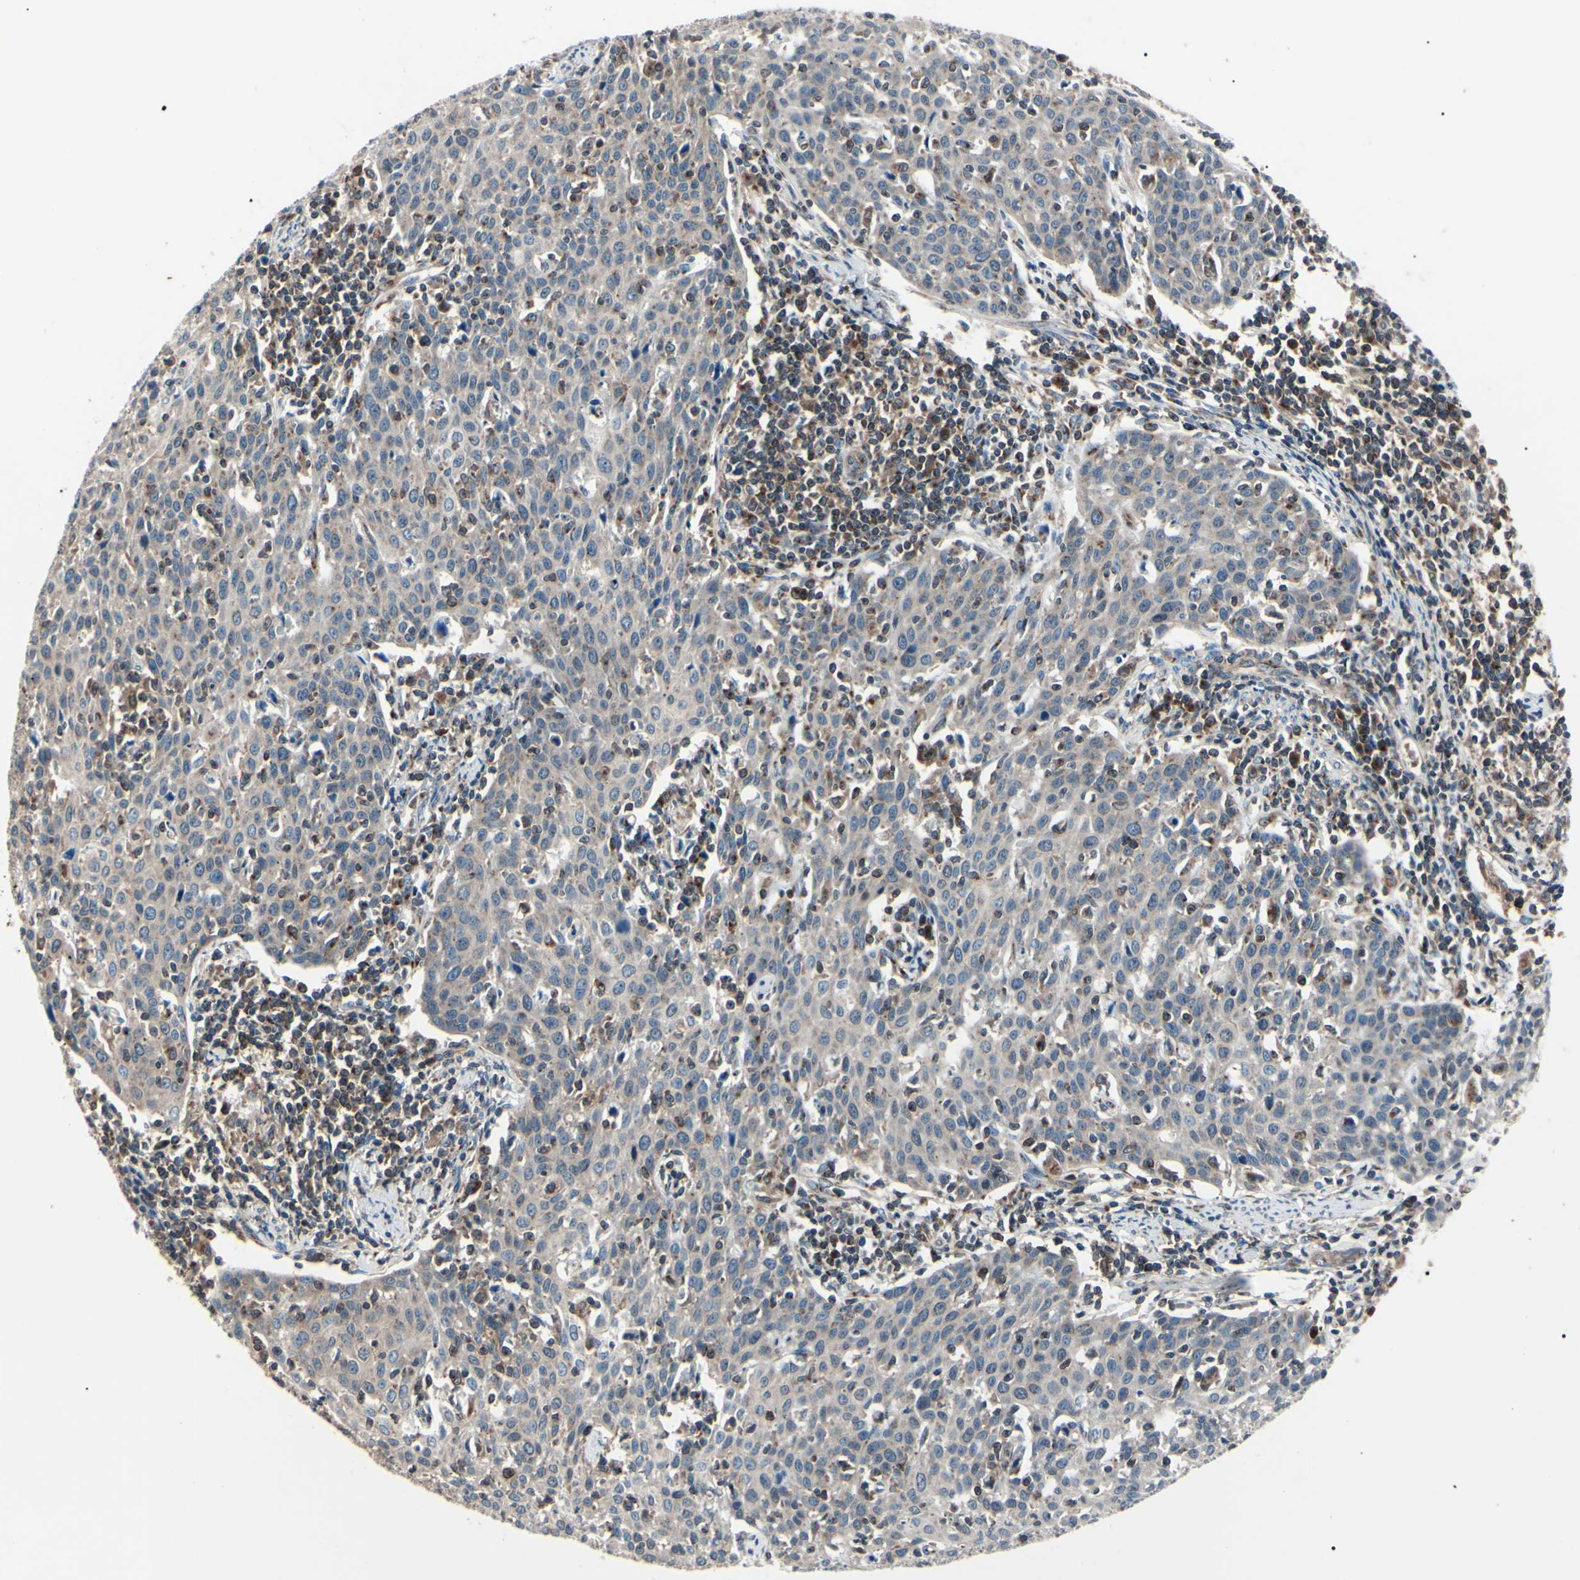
{"staining": {"intensity": "weak", "quantity": "25%-75%", "location": "cytoplasmic/membranous"}, "tissue": "cervical cancer", "cell_type": "Tumor cells", "image_type": "cancer", "snomed": [{"axis": "morphology", "description": "Squamous cell carcinoma, NOS"}, {"axis": "topography", "description": "Cervix"}], "caption": "Protein expression analysis of cervical cancer demonstrates weak cytoplasmic/membranous staining in about 25%-75% of tumor cells.", "gene": "MAPRE1", "patient": {"sex": "female", "age": 38}}